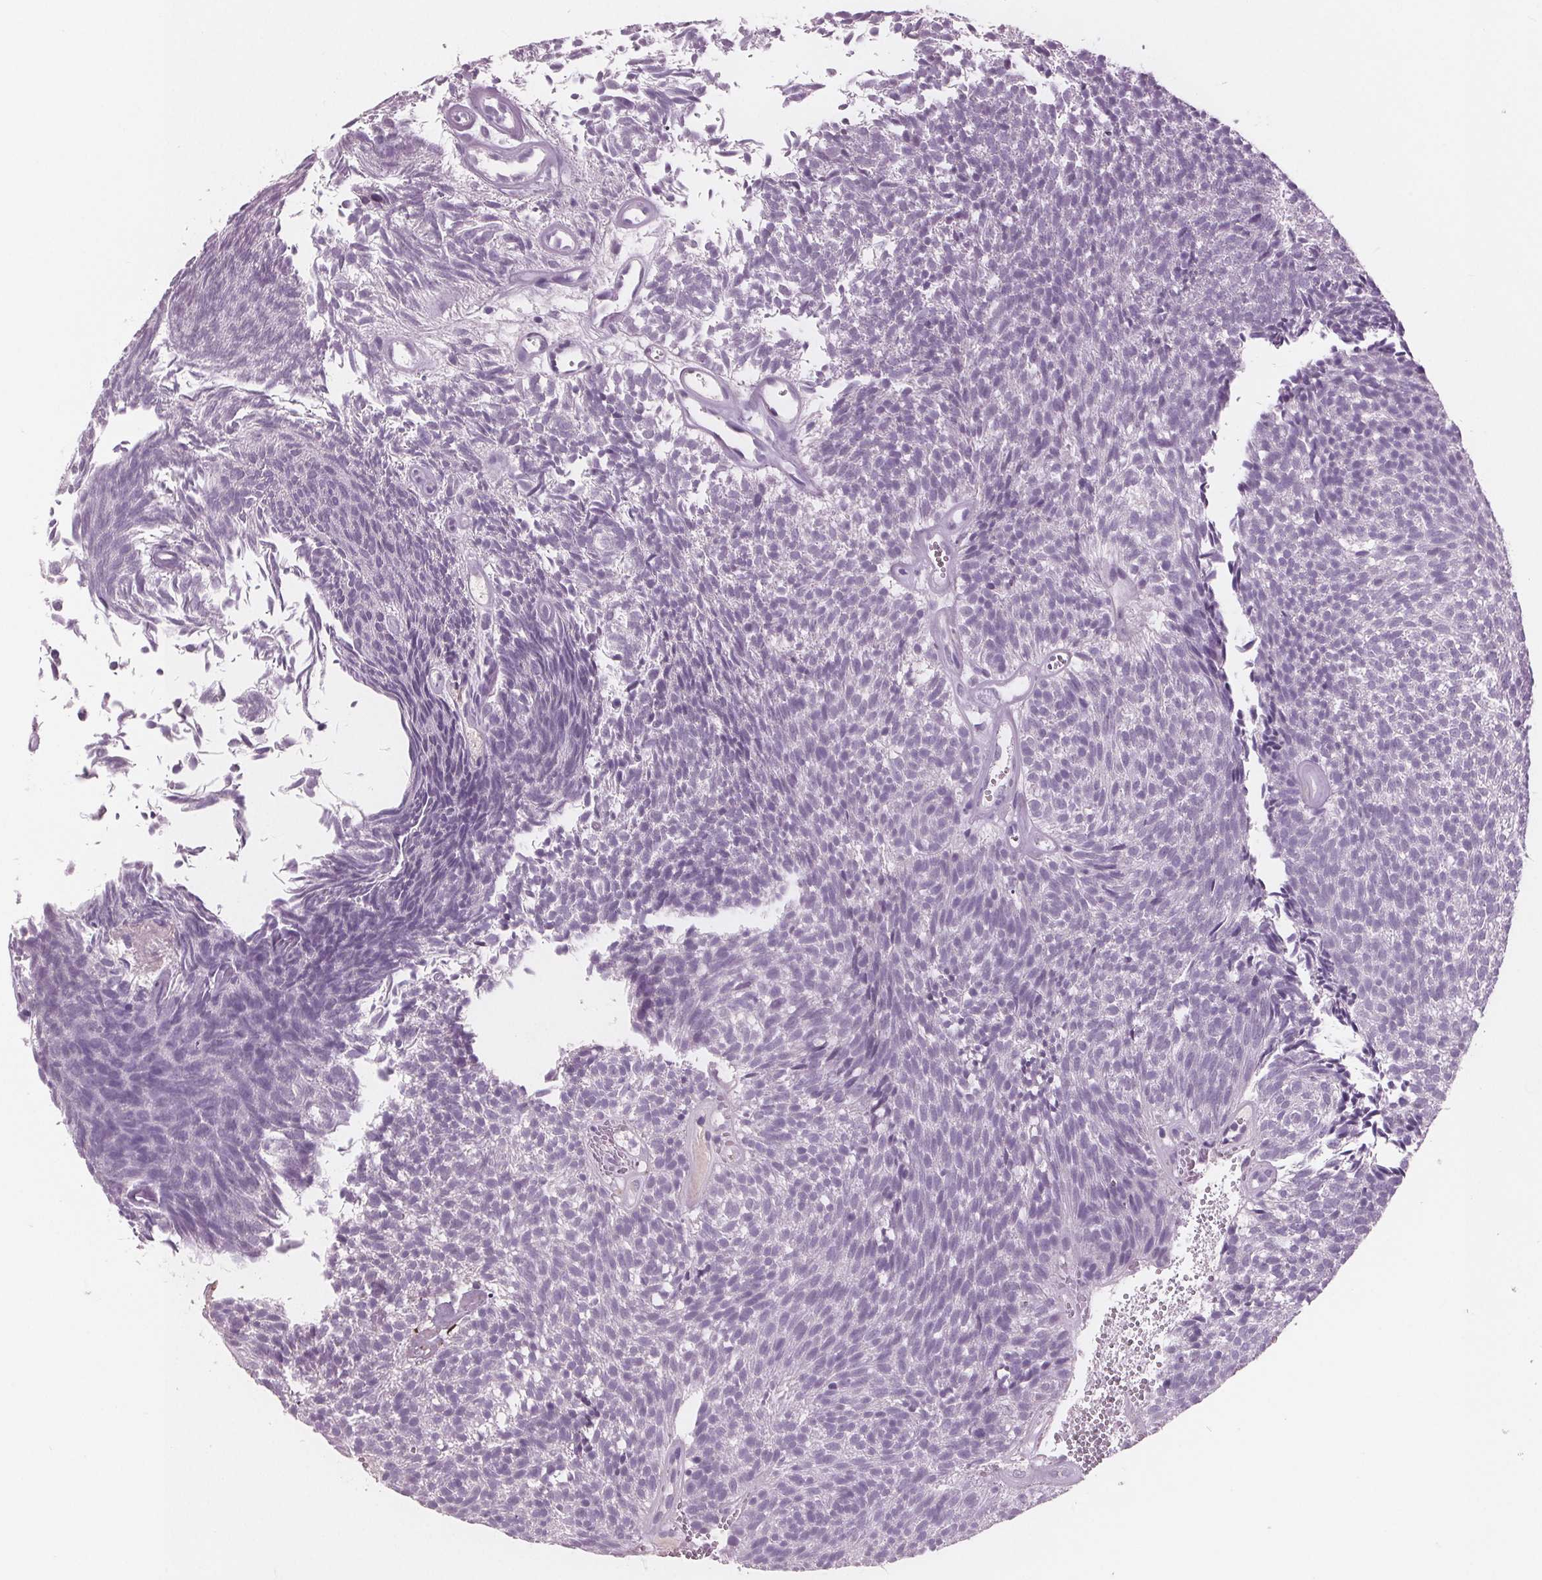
{"staining": {"intensity": "negative", "quantity": "none", "location": "none"}, "tissue": "urothelial cancer", "cell_type": "Tumor cells", "image_type": "cancer", "snomed": [{"axis": "morphology", "description": "Urothelial carcinoma, Low grade"}, {"axis": "topography", "description": "Urinary bladder"}], "caption": "Tumor cells show no significant staining in low-grade urothelial carcinoma.", "gene": "AMBP", "patient": {"sex": "male", "age": 77}}